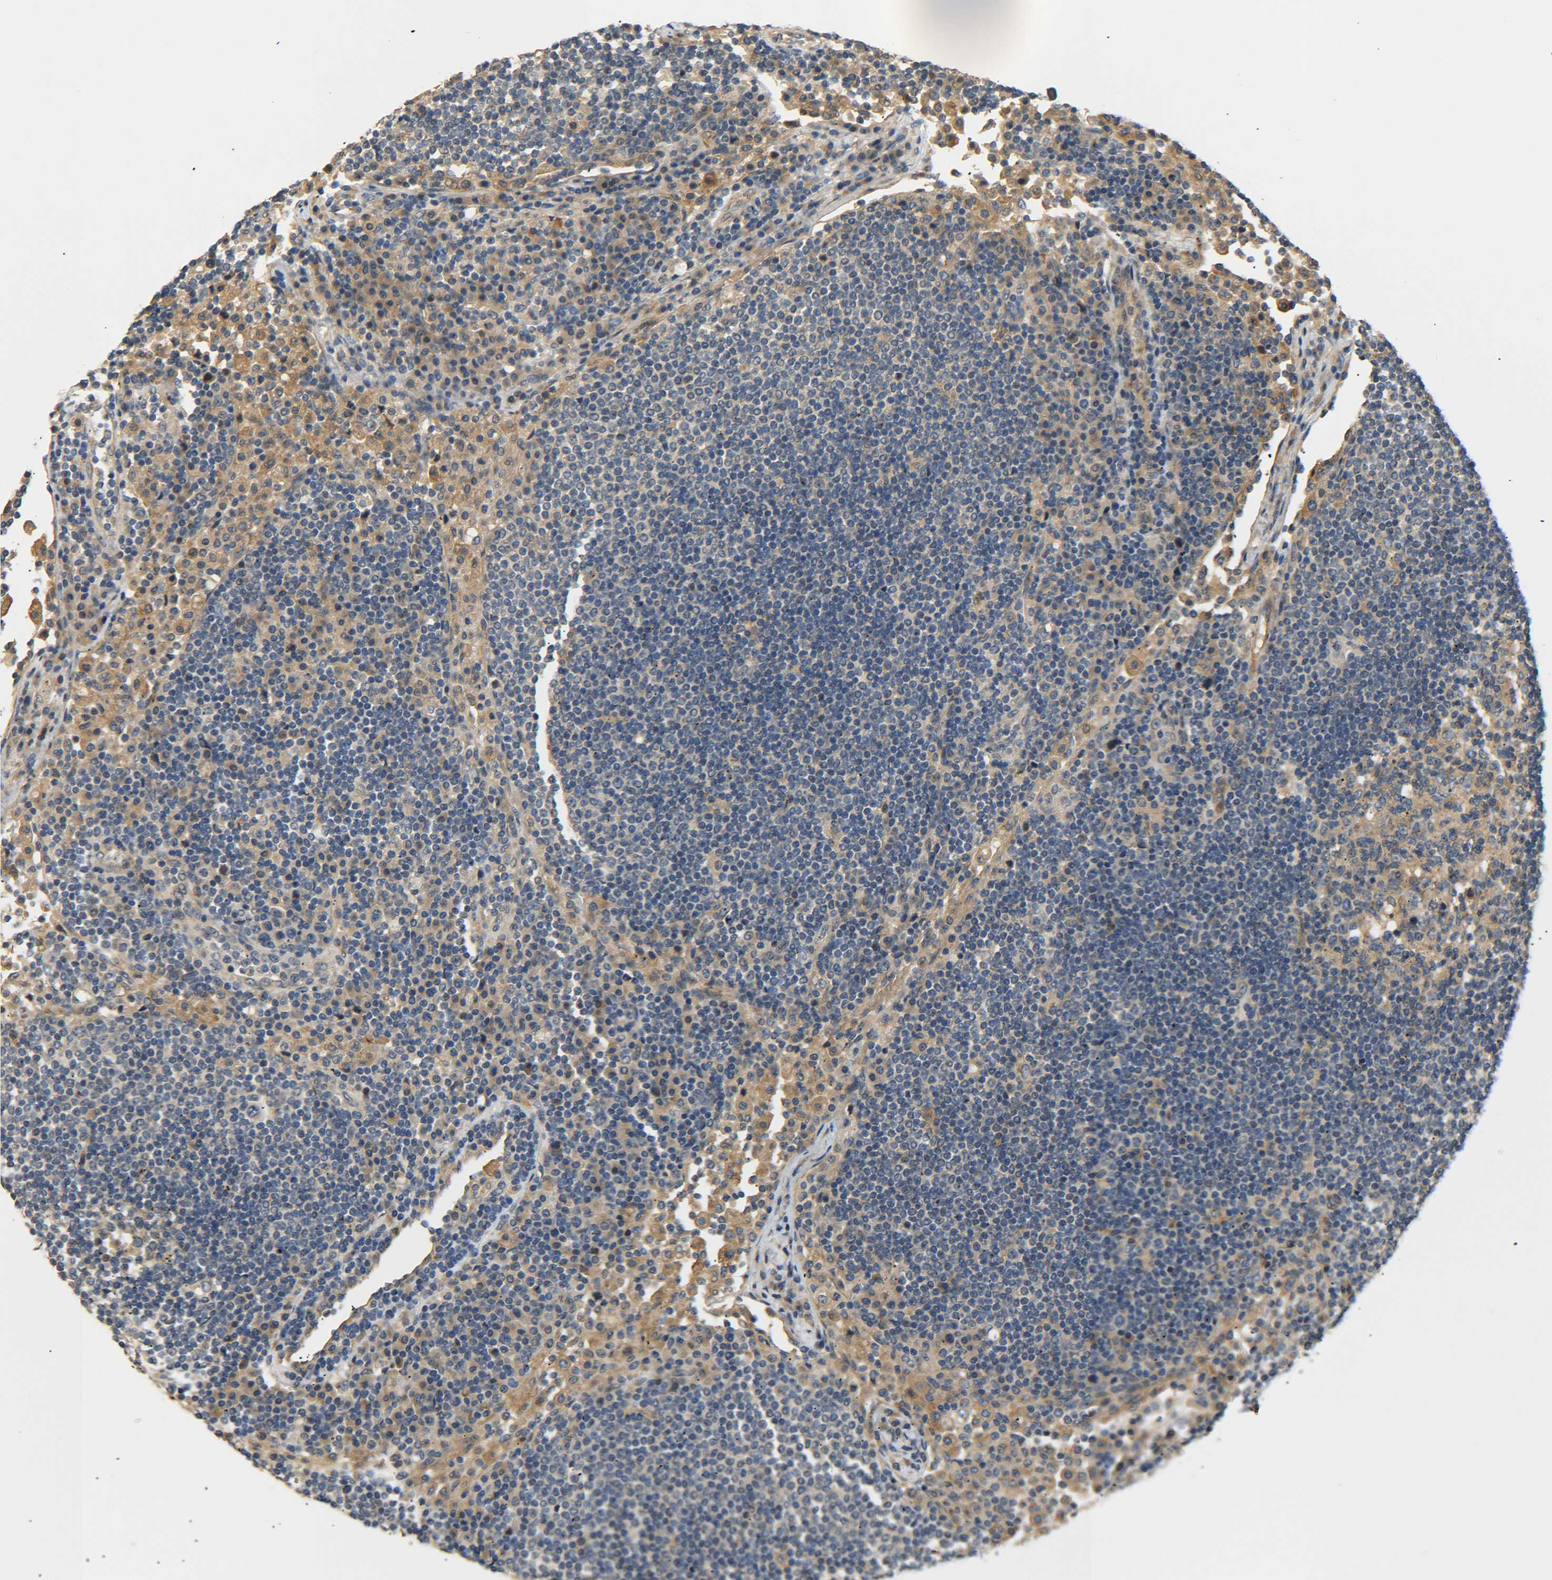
{"staining": {"intensity": "moderate", "quantity": ">75%", "location": "cytoplasmic/membranous"}, "tissue": "lymph node", "cell_type": "Germinal center cells", "image_type": "normal", "snomed": [{"axis": "morphology", "description": "Normal tissue, NOS"}, {"axis": "topography", "description": "Lymph node"}], "caption": "Immunohistochemical staining of unremarkable lymph node exhibits moderate cytoplasmic/membranous protein expression in about >75% of germinal center cells.", "gene": "LRCH3", "patient": {"sex": "female", "age": 53}}